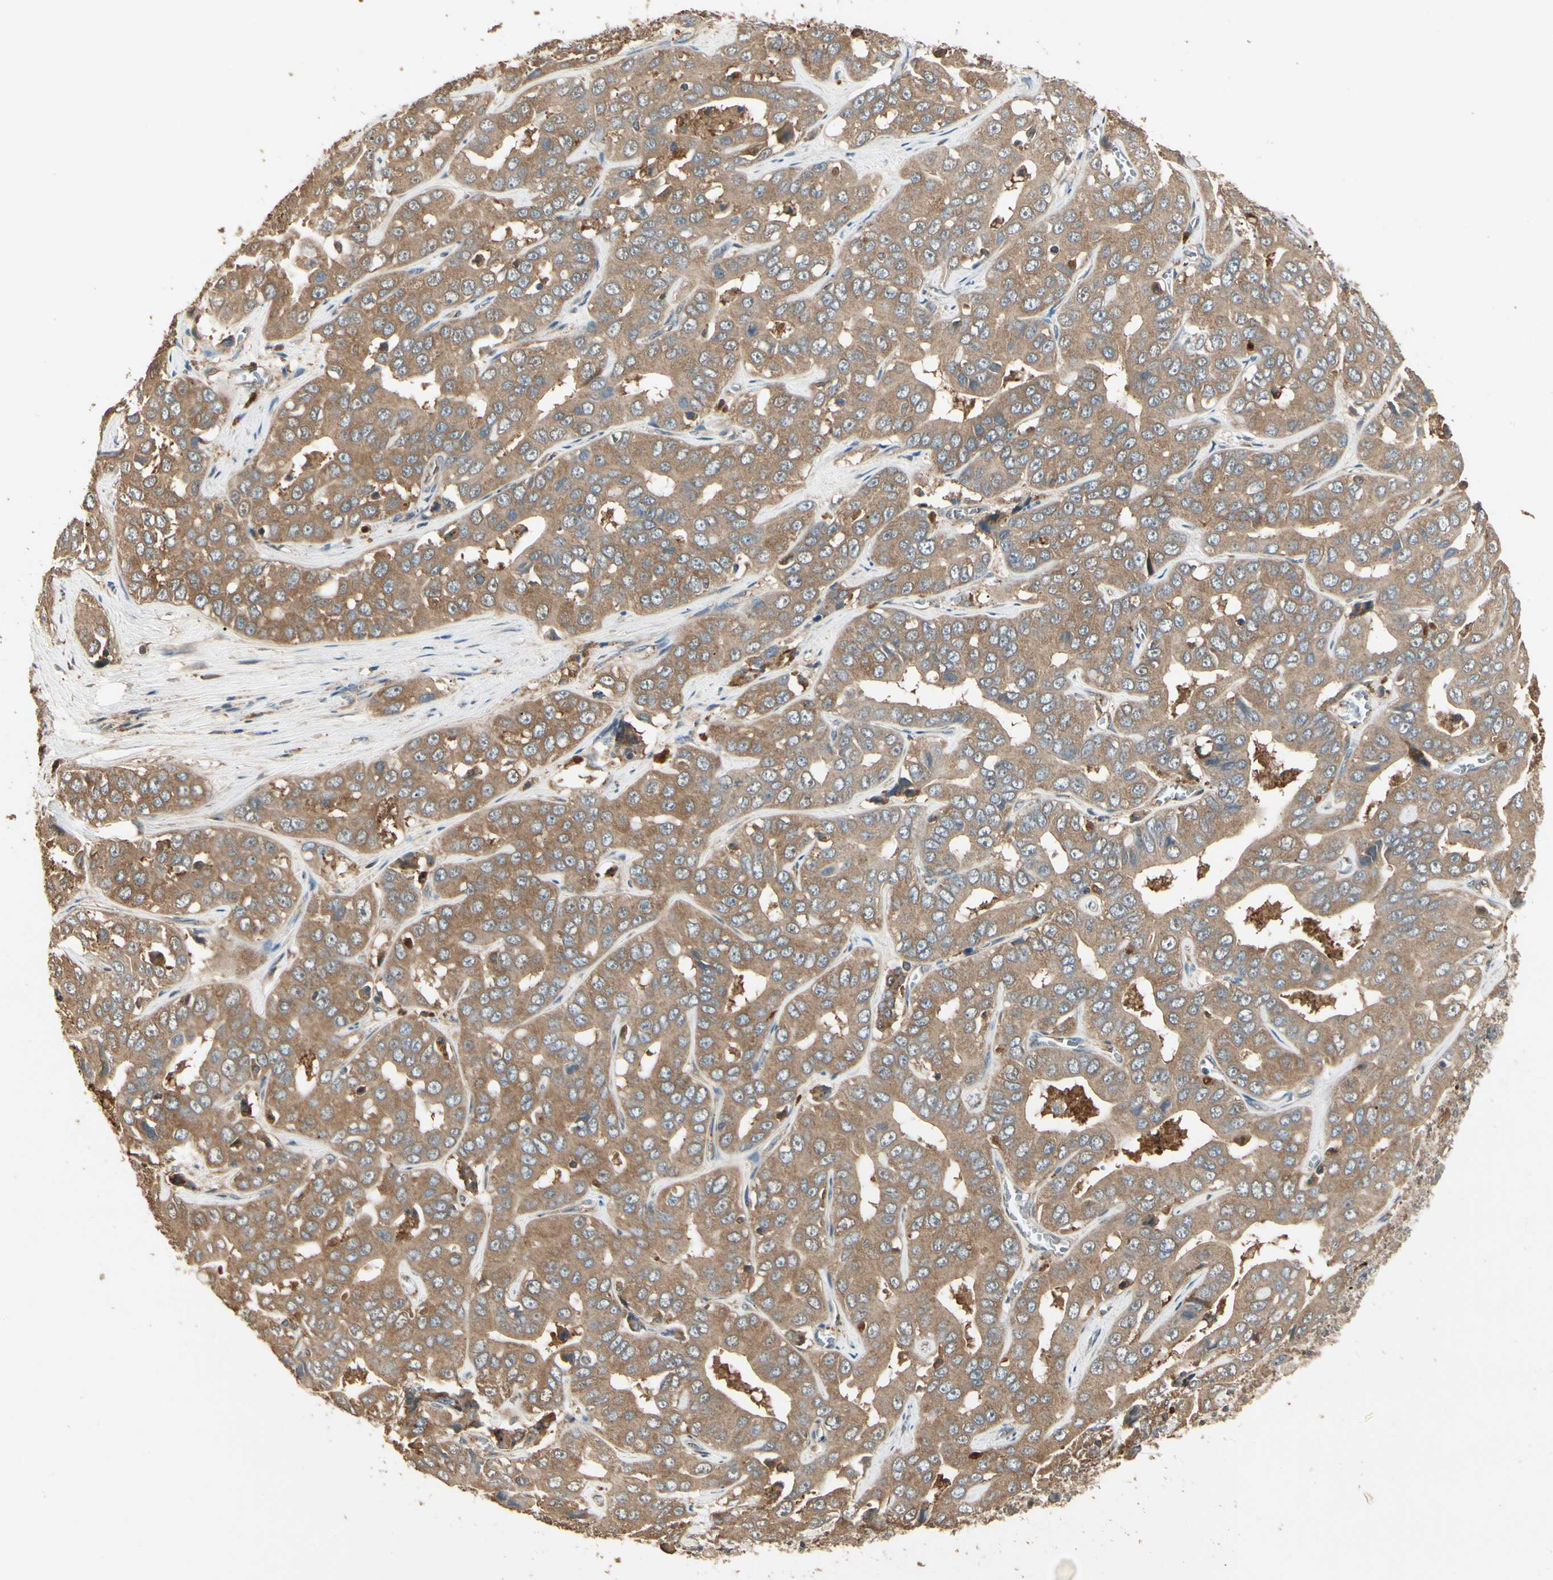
{"staining": {"intensity": "moderate", "quantity": ">75%", "location": "cytoplasmic/membranous"}, "tissue": "liver cancer", "cell_type": "Tumor cells", "image_type": "cancer", "snomed": [{"axis": "morphology", "description": "Cholangiocarcinoma"}, {"axis": "topography", "description": "Liver"}], "caption": "Immunohistochemistry (IHC) photomicrograph of neoplastic tissue: human liver cholangiocarcinoma stained using IHC shows medium levels of moderate protein expression localized specifically in the cytoplasmic/membranous of tumor cells, appearing as a cytoplasmic/membranous brown color.", "gene": "CCT7", "patient": {"sex": "female", "age": 52}}